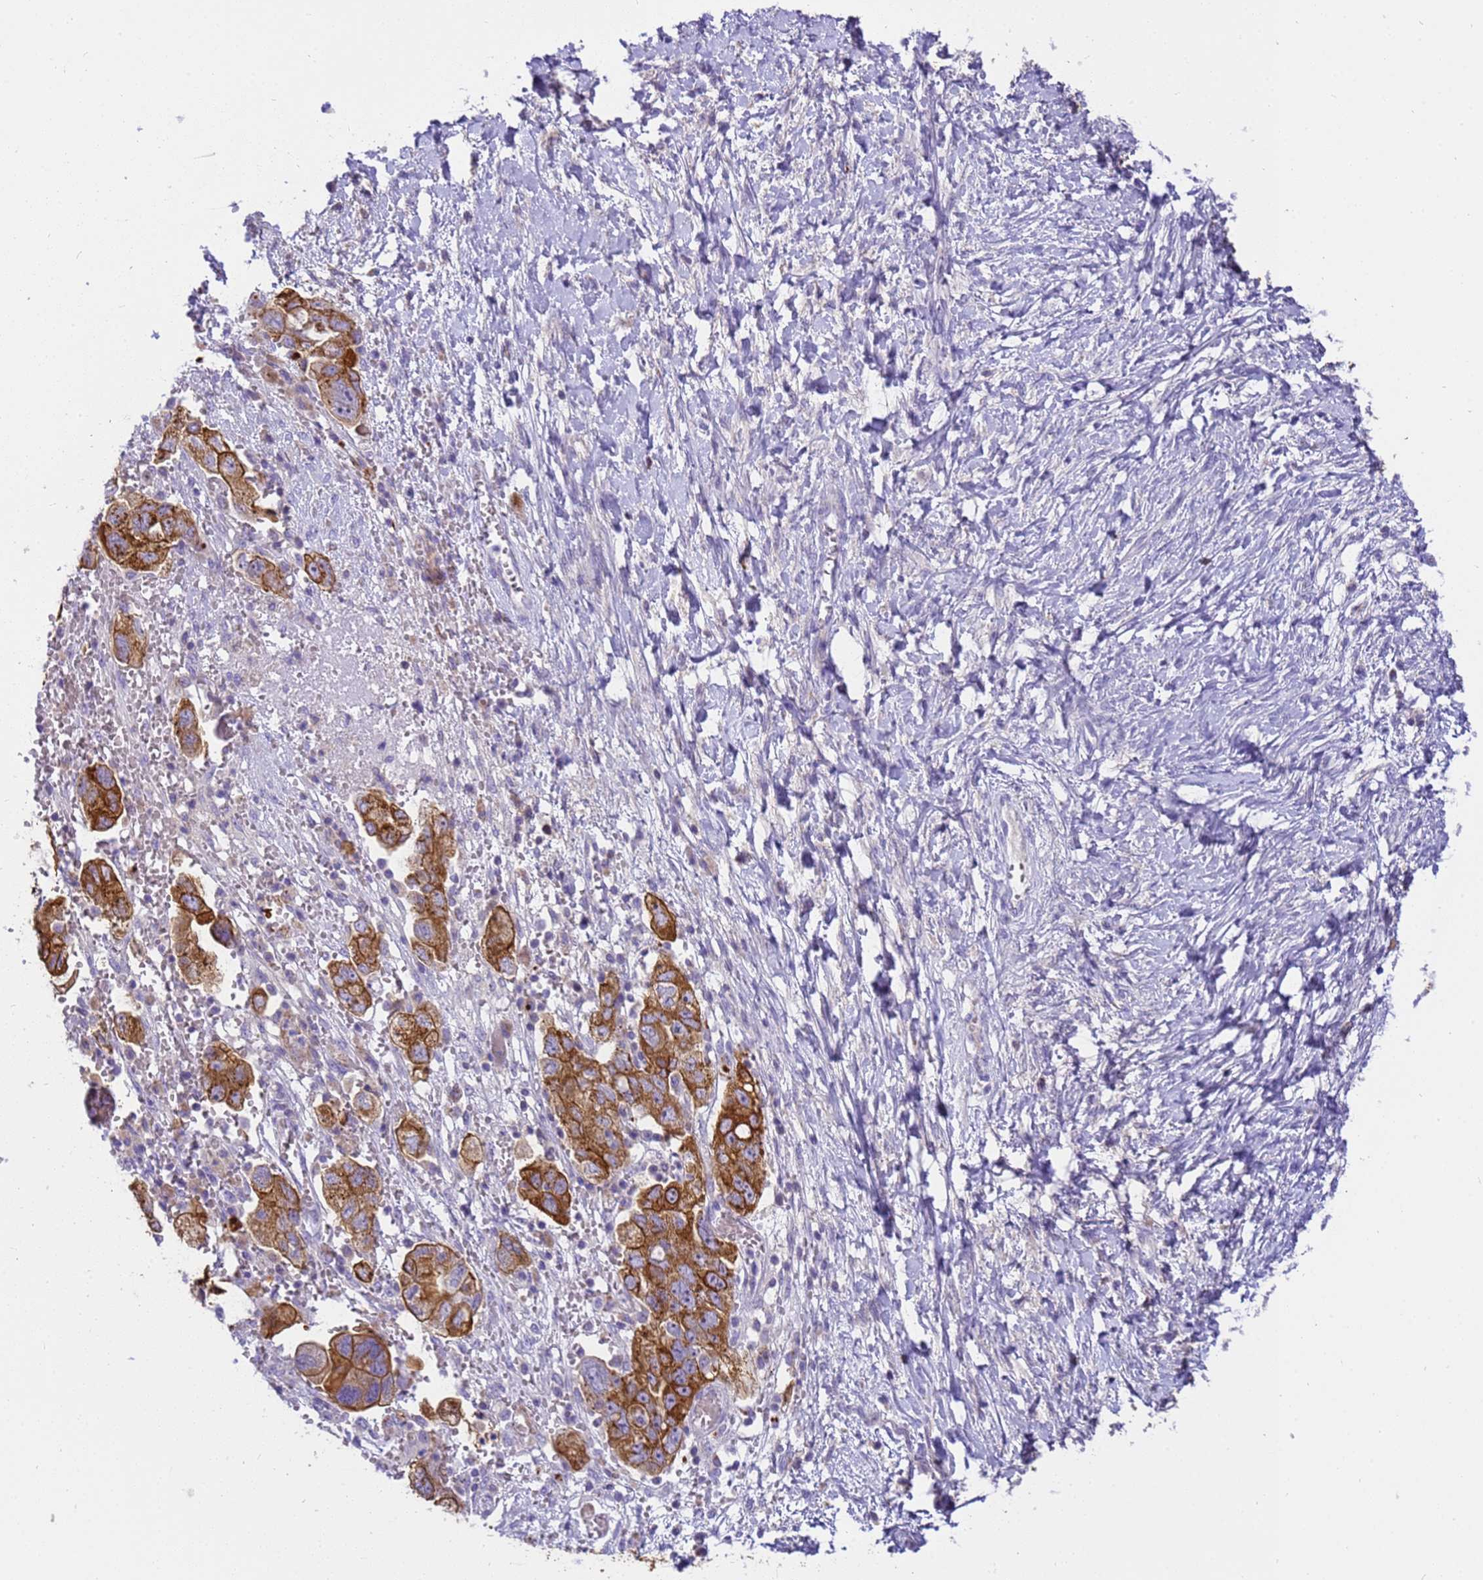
{"staining": {"intensity": "strong", "quantity": ">75%", "location": "cytoplasmic/membranous"}, "tissue": "ovarian cancer", "cell_type": "Tumor cells", "image_type": "cancer", "snomed": [{"axis": "morphology", "description": "Carcinoma, NOS"}, {"axis": "morphology", "description": "Cystadenocarcinoma, serous, NOS"}, {"axis": "topography", "description": "Ovary"}], "caption": "The immunohistochemical stain highlights strong cytoplasmic/membranous positivity in tumor cells of ovarian cancer (serous cystadenocarcinoma) tissue.", "gene": "PIEZO2", "patient": {"sex": "female", "age": 69}}